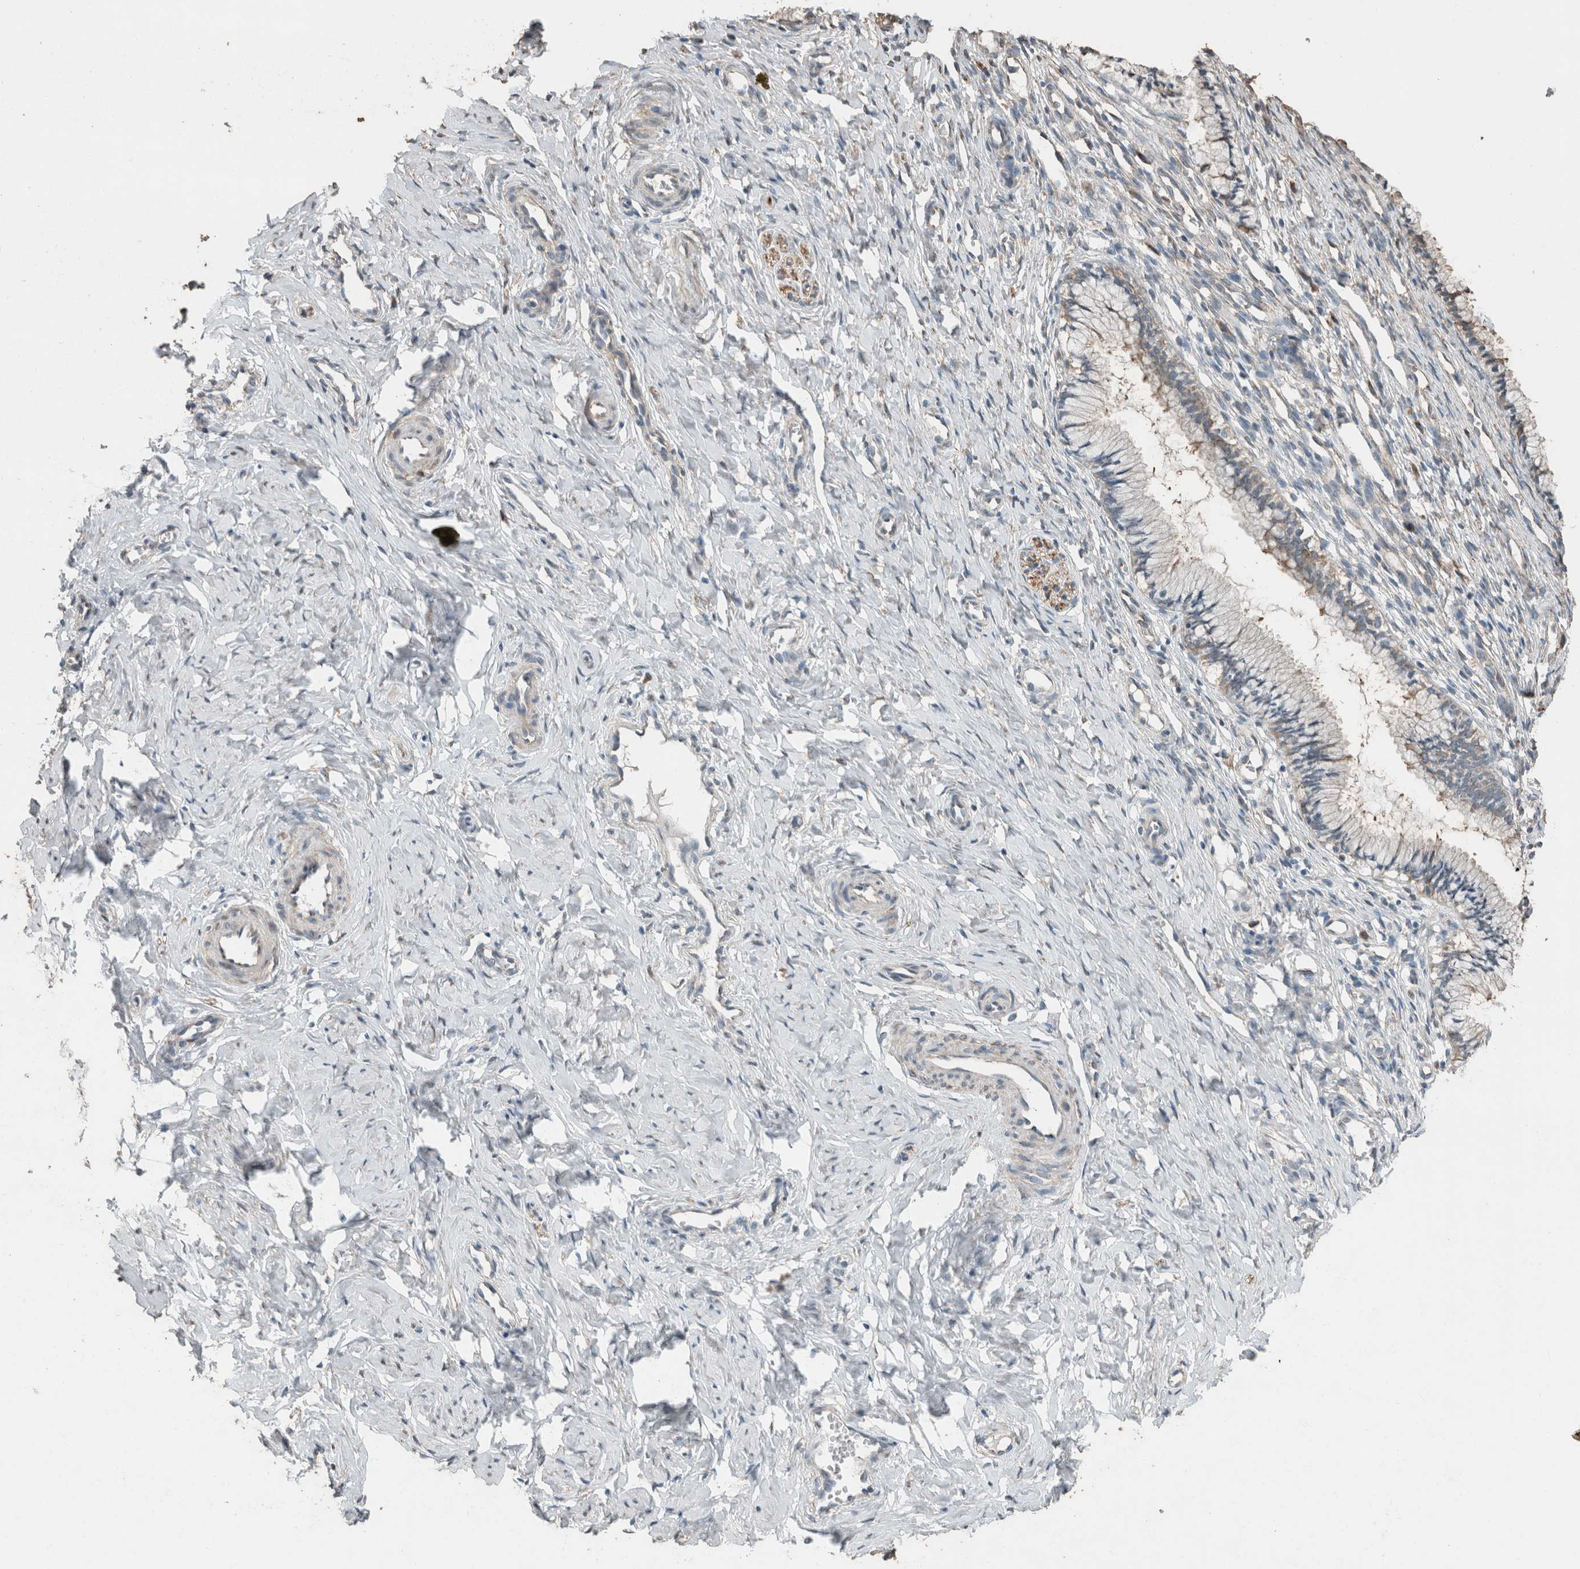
{"staining": {"intensity": "weak", "quantity": "<25%", "location": "cytoplasmic/membranous"}, "tissue": "cervix", "cell_type": "Glandular cells", "image_type": "normal", "snomed": [{"axis": "morphology", "description": "Normal tissue, NOS"}, {"axis": "topography", "description": "Cervix"}], "caption": "Glandular cells show no significant expression in normal cervix. (Brightfield microscopy of DAB IHC at high magnification).", "gene": "ACVR2B", "patient": {"sex": "female", "age": 27}}